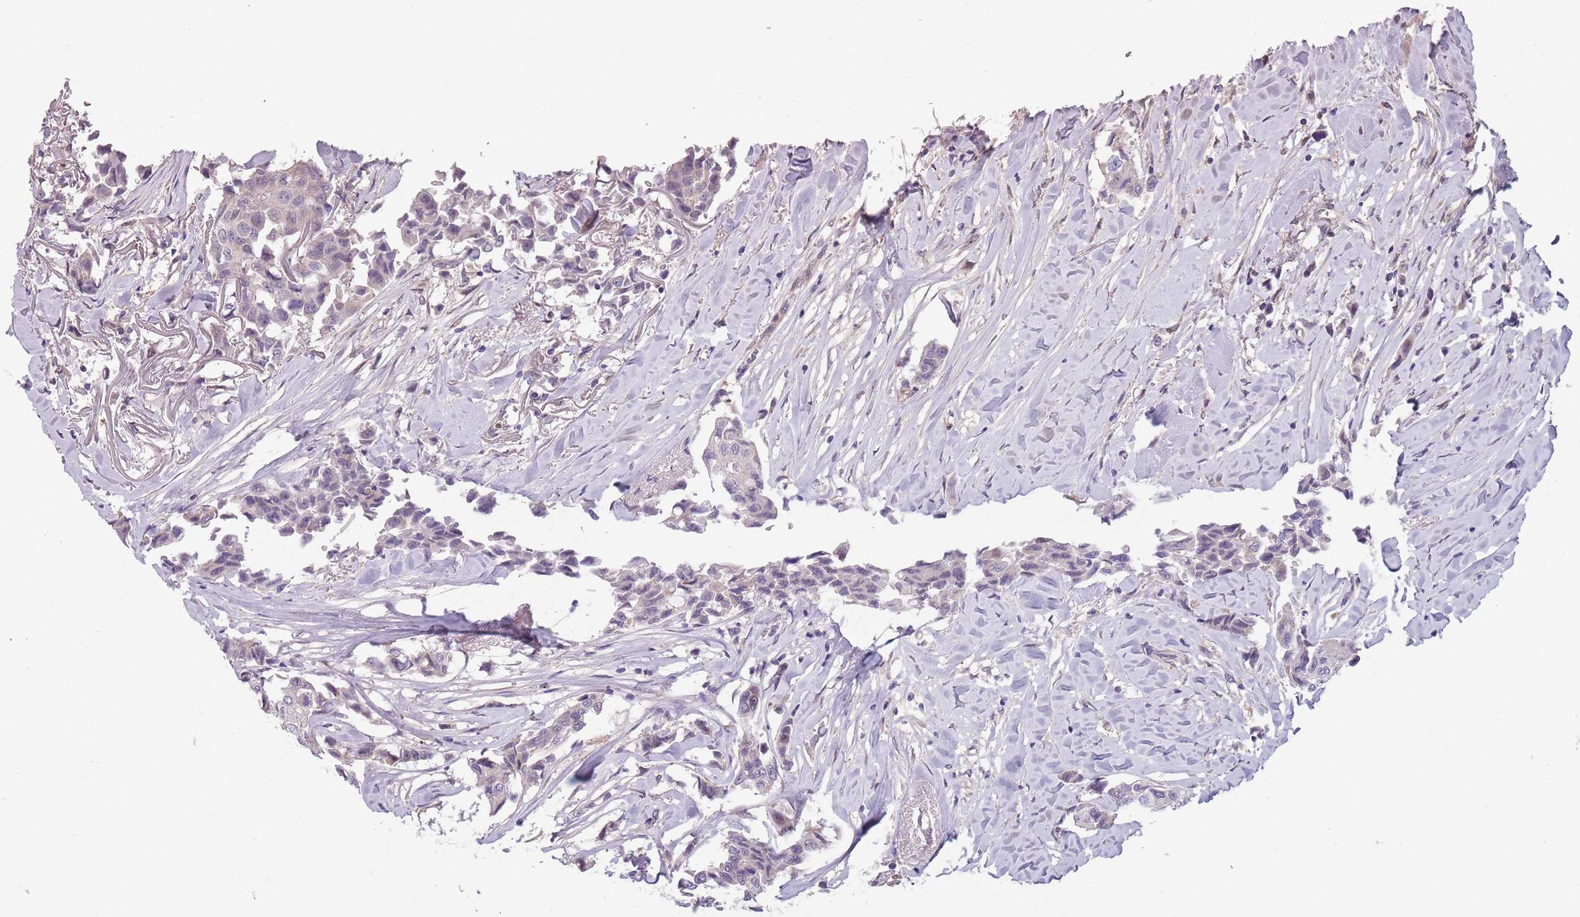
{"staining": {"intensity": "negative", "quantity": "none", "location": "none"}, "tissue": "breast cancer", "cell_type": "Tumor cells", "image_type": "cancer", "snomed": [{"axis": "morphology", "description": "Duct carcinoma"}, {"axis": "topography", "description": "Breast"}], "caption": "DAB immunohistochemical staining of human infiltrating ductal carcinoma (breast) shows no significant positivity in tumor cells.", "gene": "ADCY7", "patient": {"sex": "female", "age": 80}}